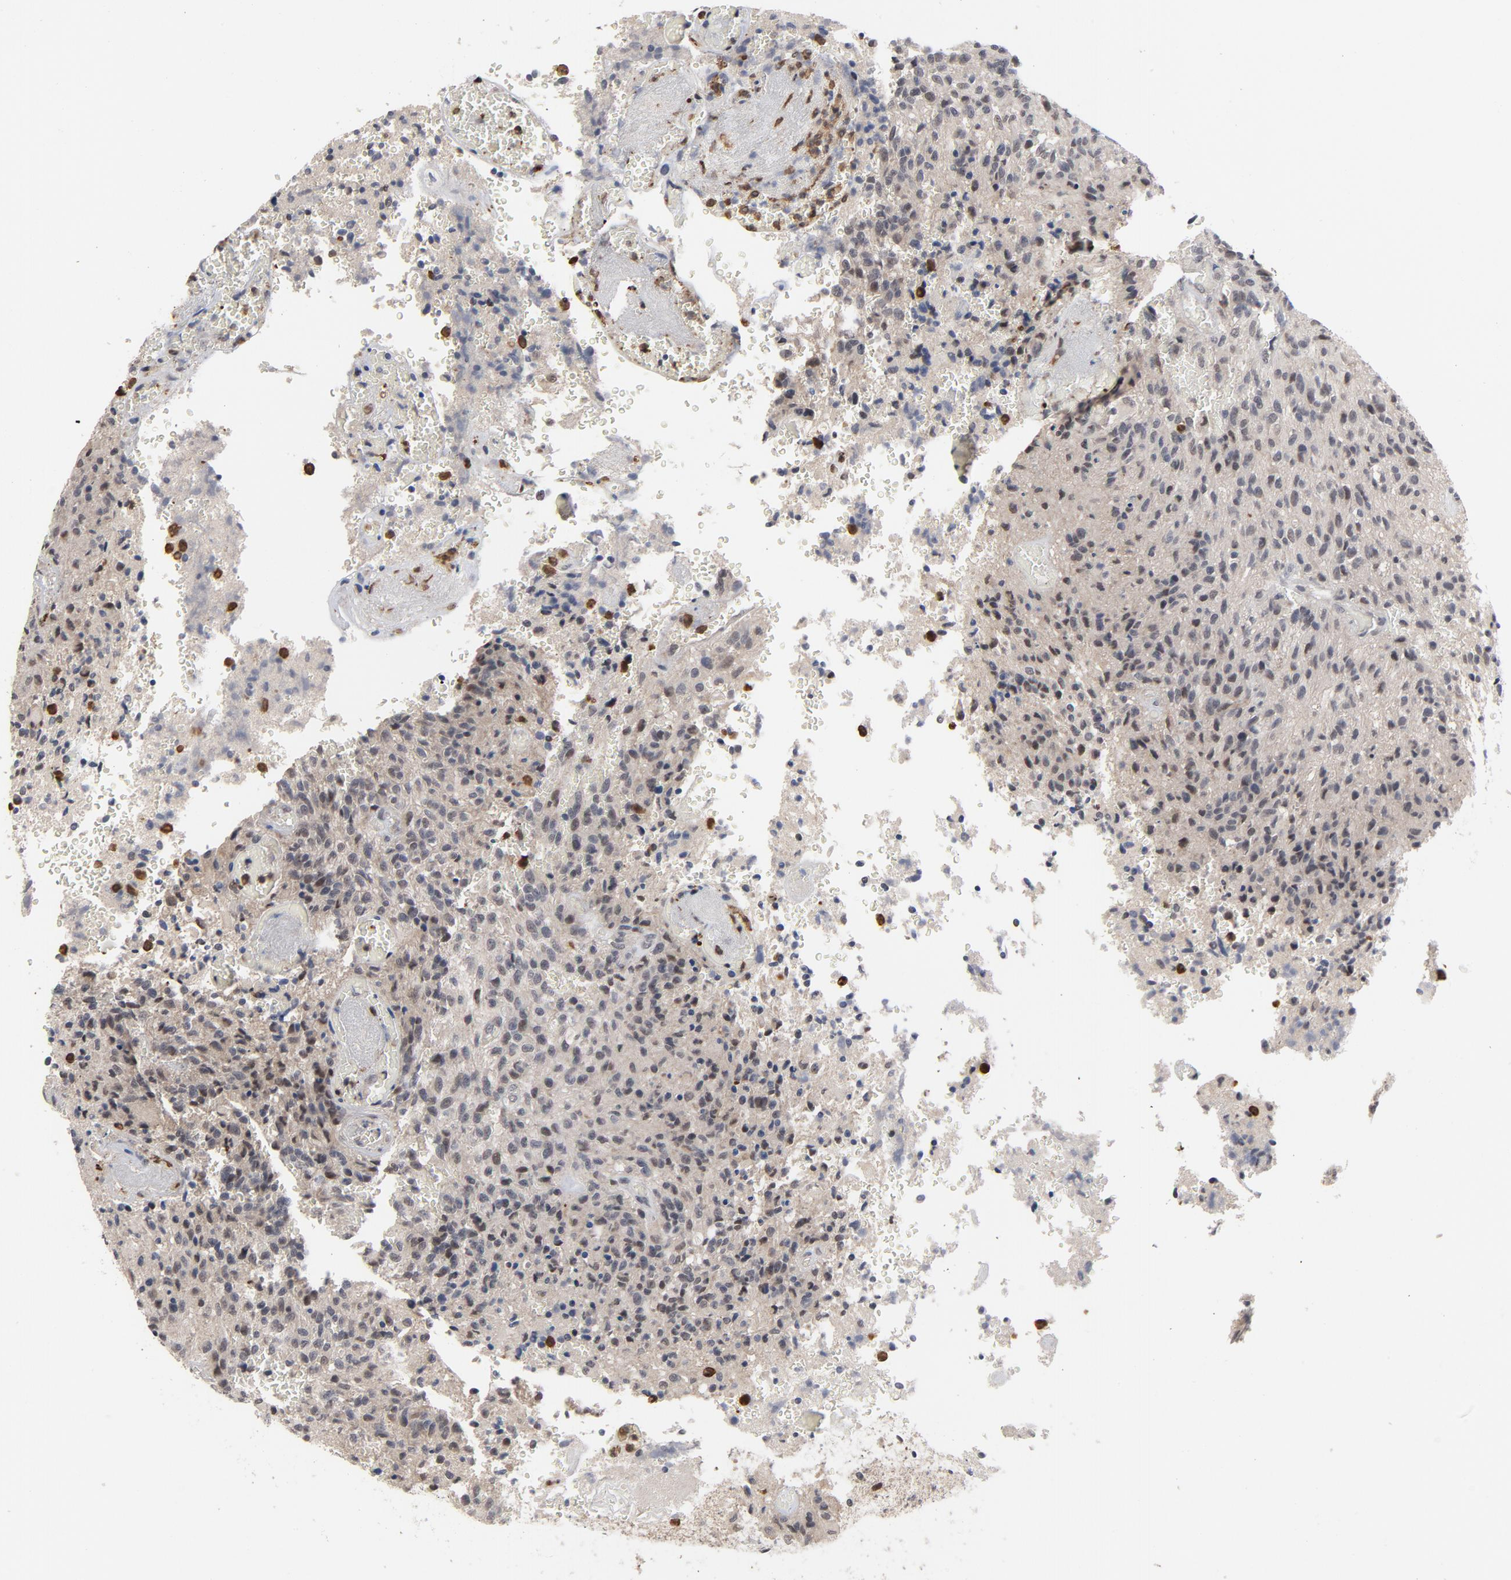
{"staining": {"intensity": "negative", "quantity": "none", "location": "none"}, "tissue": "glioma", "cell_type": "Tumor cells", "image_type": "cancer", "snomed": [{"axis": "morphology", "description": "Normal tissue, NOS"}, {"axis": "morphology", "description": "Glioma, malignant, High grade"}, {"axis": "topography", "description": "Cerebral cortex"}], "caption": "High-grade glioma (malignant) stained for a protein using immunohistochemistry demonstrates no positivity tumor cells.", "gene": "RTL5", "patient": {"sex": "male", "age": 56}}